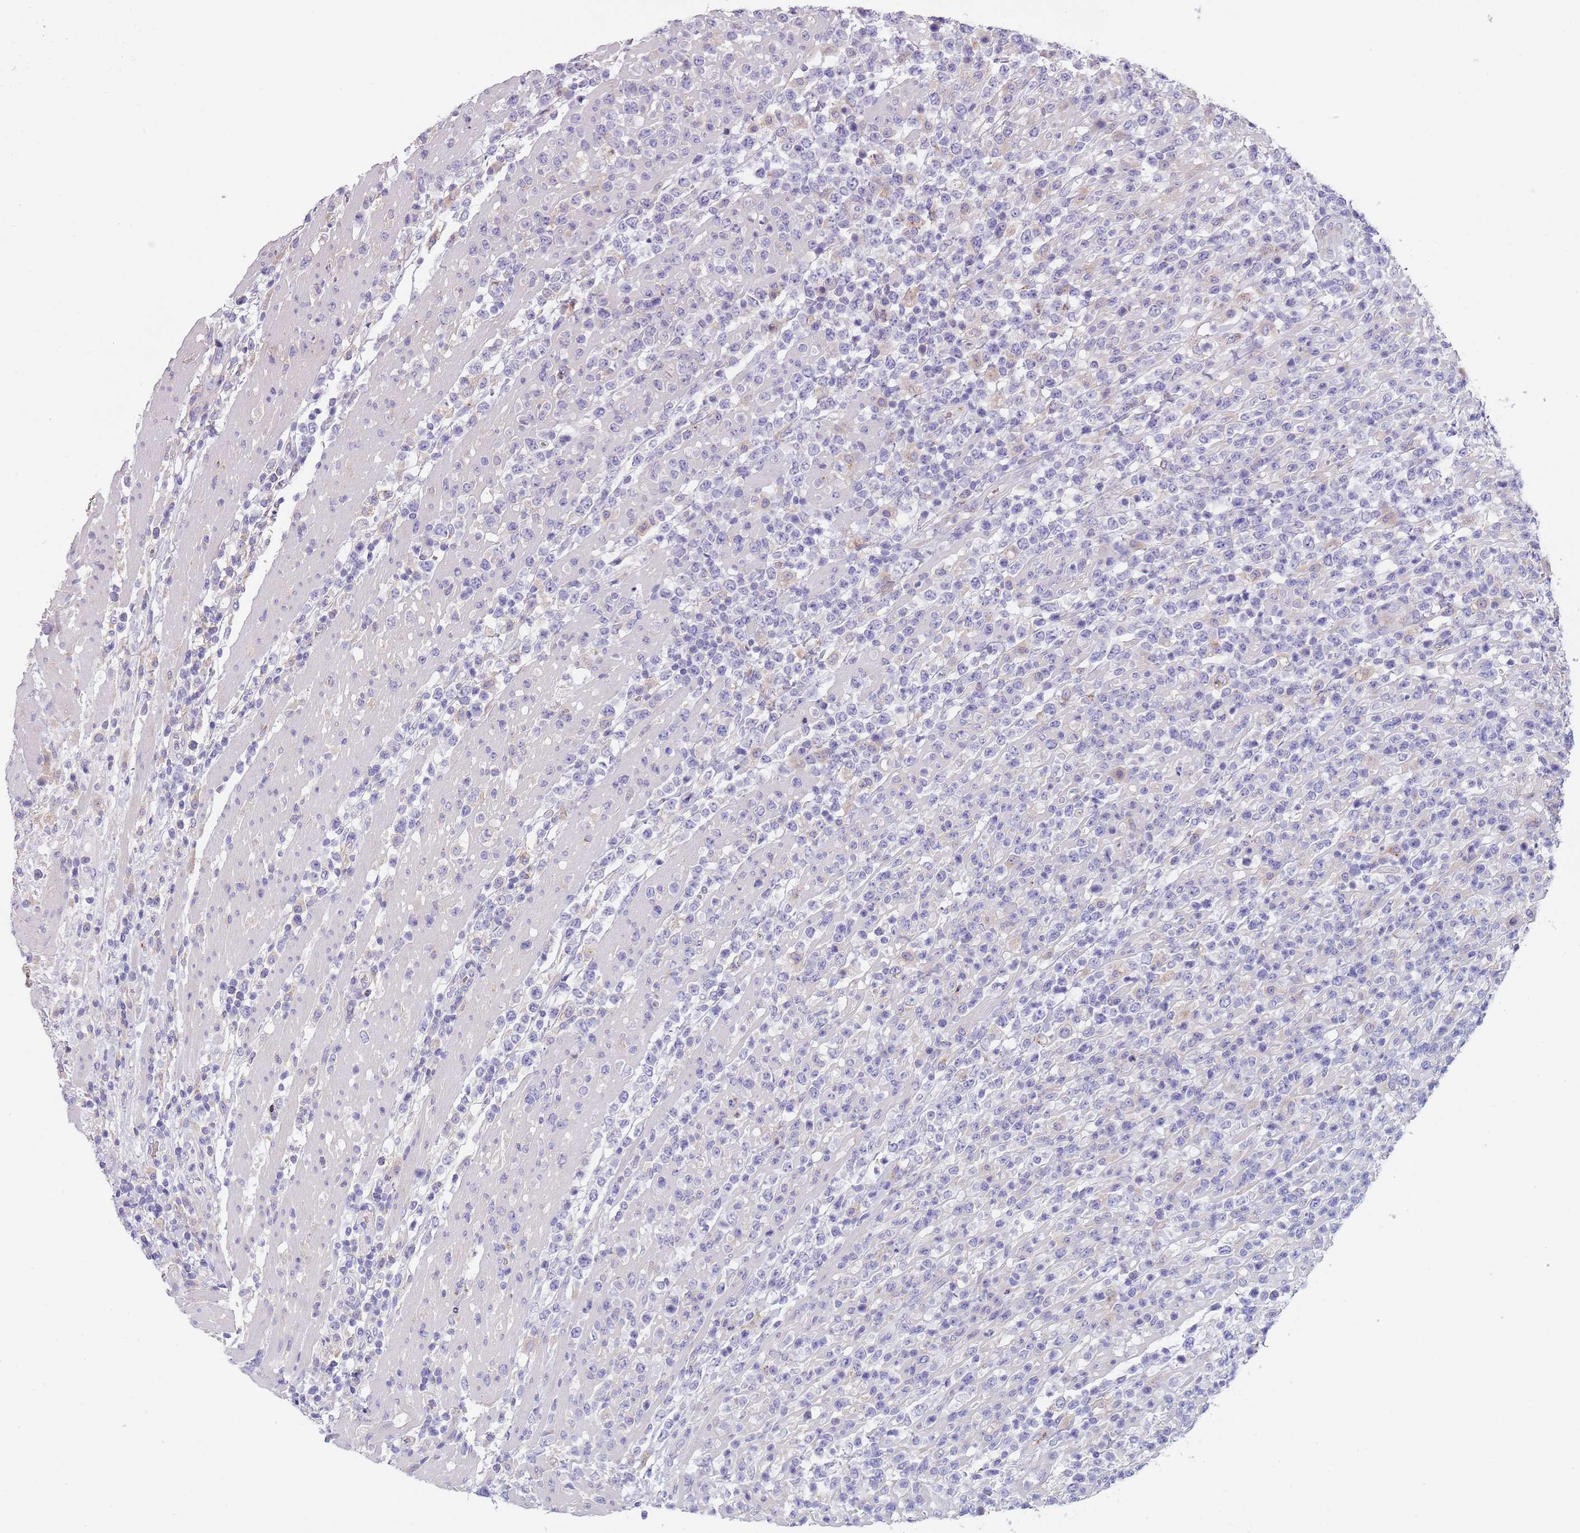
{"staining": {"intensity": "negative", "quantity": "none", "location": "none"}, "tissue": "lymphoma", "cell_type": "Tumor cells", "image_type": "cancer", "snomed": [{"axis": "morphology", "description": "Malignant lymphoma, non-Hodgkin's type, High grade"}, {"axis": "topography", "description": "Colon"}], "caption": "IHC histopathology image of neoplastic tissue: lymphoma stained with DAB (3,3'-diaminobenzidine) demonstrates no significant protein staining in tumor cells. (DAB (3,3'-diaminobenzidine) IHC visualized using brightfield microscopy, high magnification).", "gene": "MAN1C1", "patient": {"sex": "female", "age": 53}}